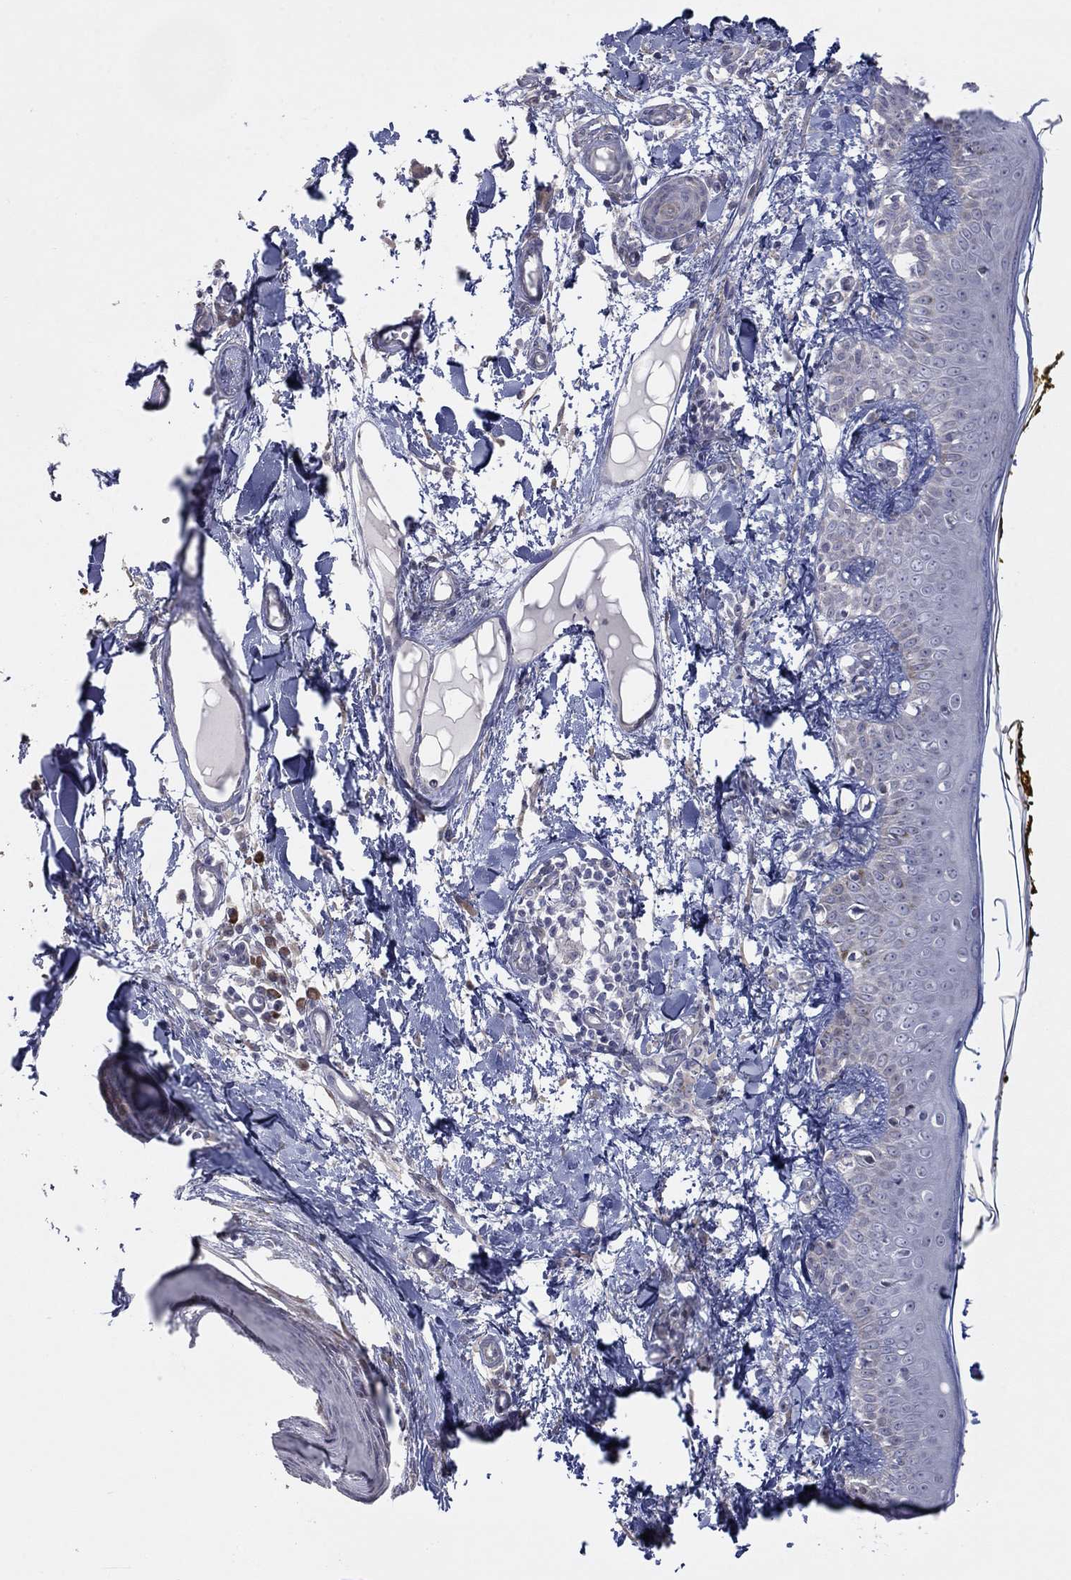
{"staining": {"intensity": "negative", "quantity": "none", "location": "none"}, "tissue": "skin", "cell_type": "Fibroblasts", "image_type": "normal", "snomed": [{"axis": "morphology", "description": "Normal tissue, NOS"}, {"axis": "topography", "description": "Skin"}], "caption": "Immunohistochemistry histopathology image of normal skin: skin stained with DAB exhibits no significant protein staining in fibroblasts. Nuclei are stained in blue.", "gene": "TTC21B", "patient": {"sex": "male", "age": 76}}